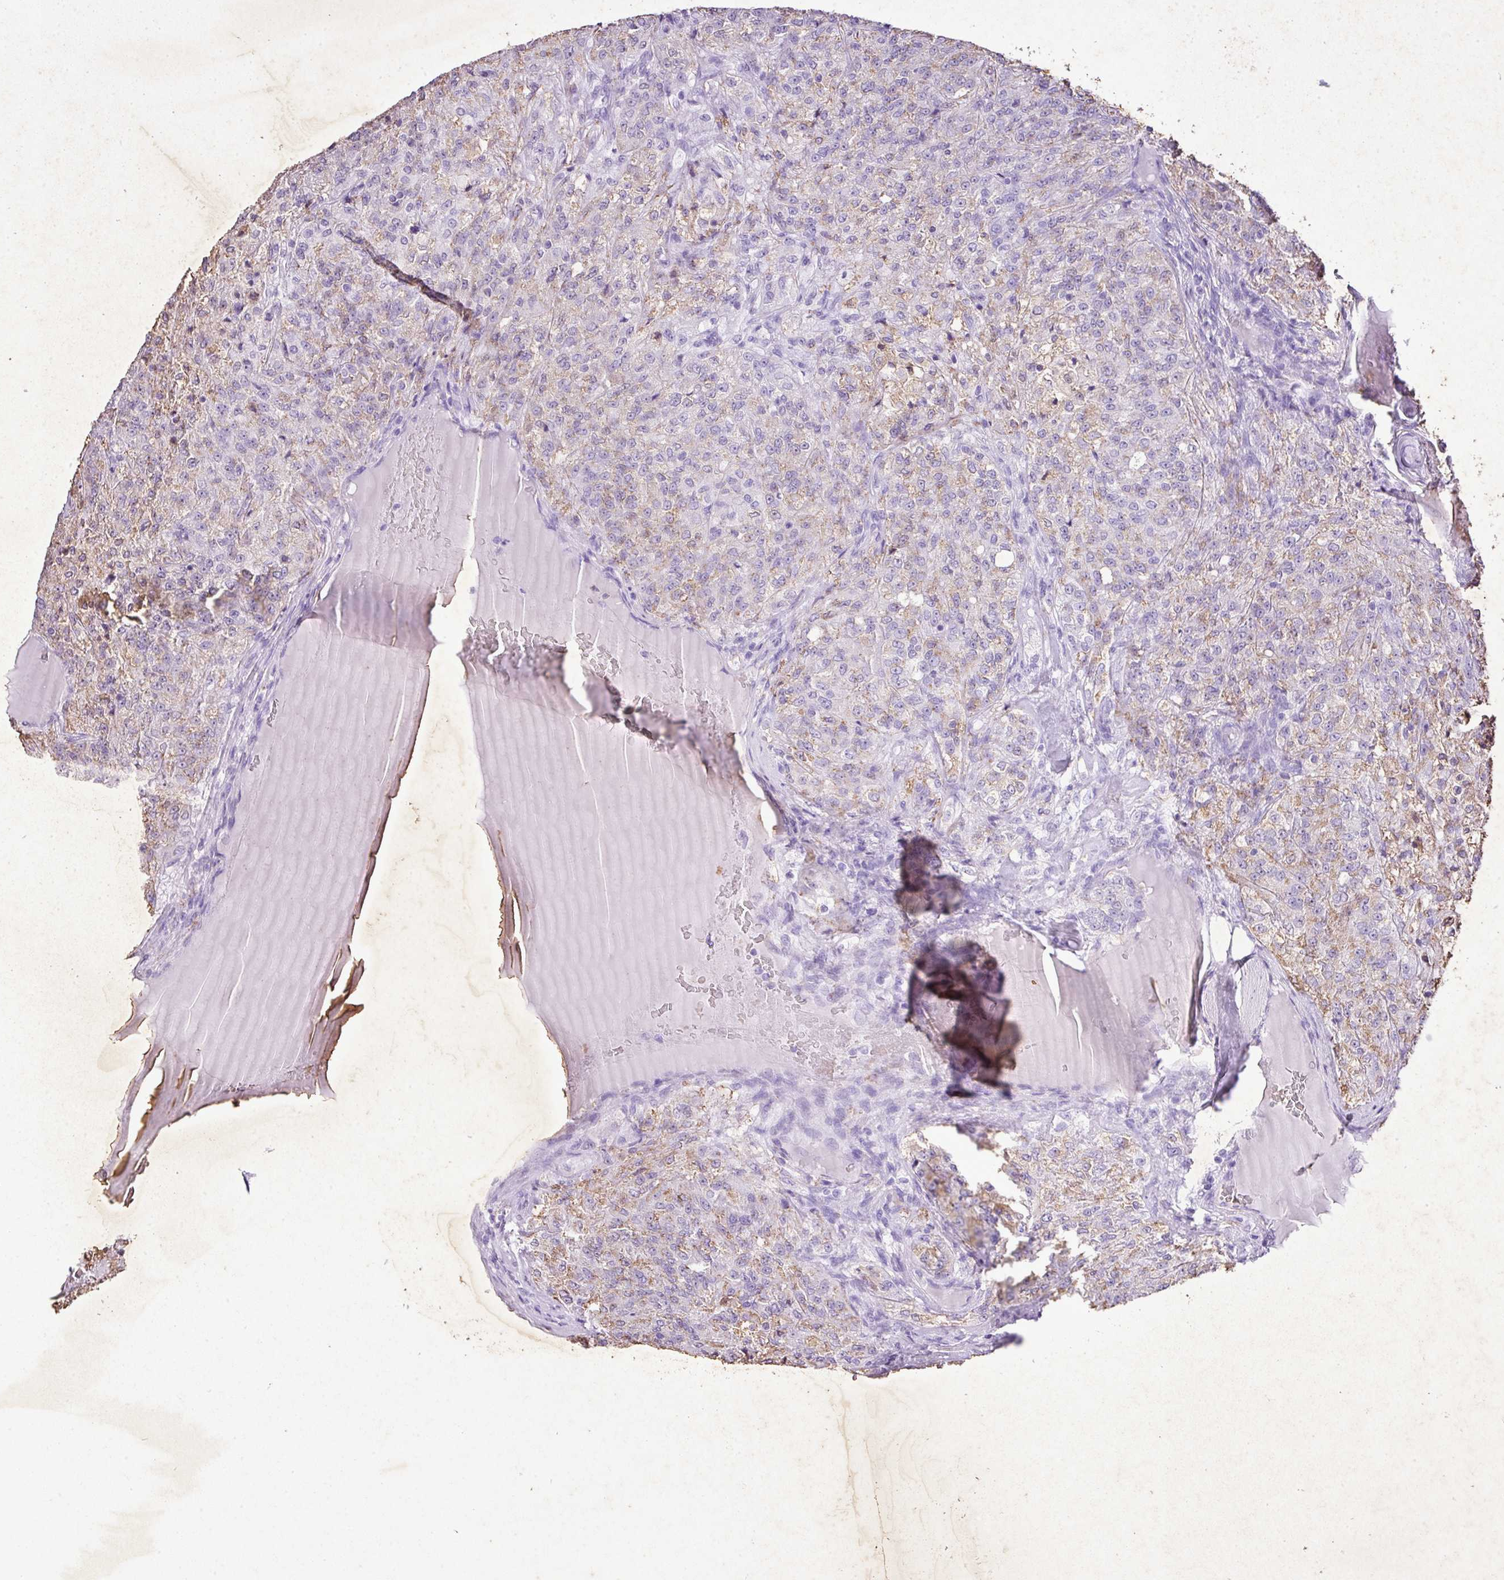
{"staining": {"intensity": "negative", "quantity": "none", "location": "none"}, "tissue": "renal cancer", "cell_type": "Tumor cells", "image_type": "cancer", "snomed": [{"axis": "morphology", "description": "Adenocarcinoma, NOS"}, {"axis": "topography", "description": "Kidney"}], "caption": "Adenocarcinoma (renal) was stained to show a protein in brown. There is no significant positivity in tumor cells.", "gene": "KCNJ11", "patient": {"sex": "female", "age": 63}}